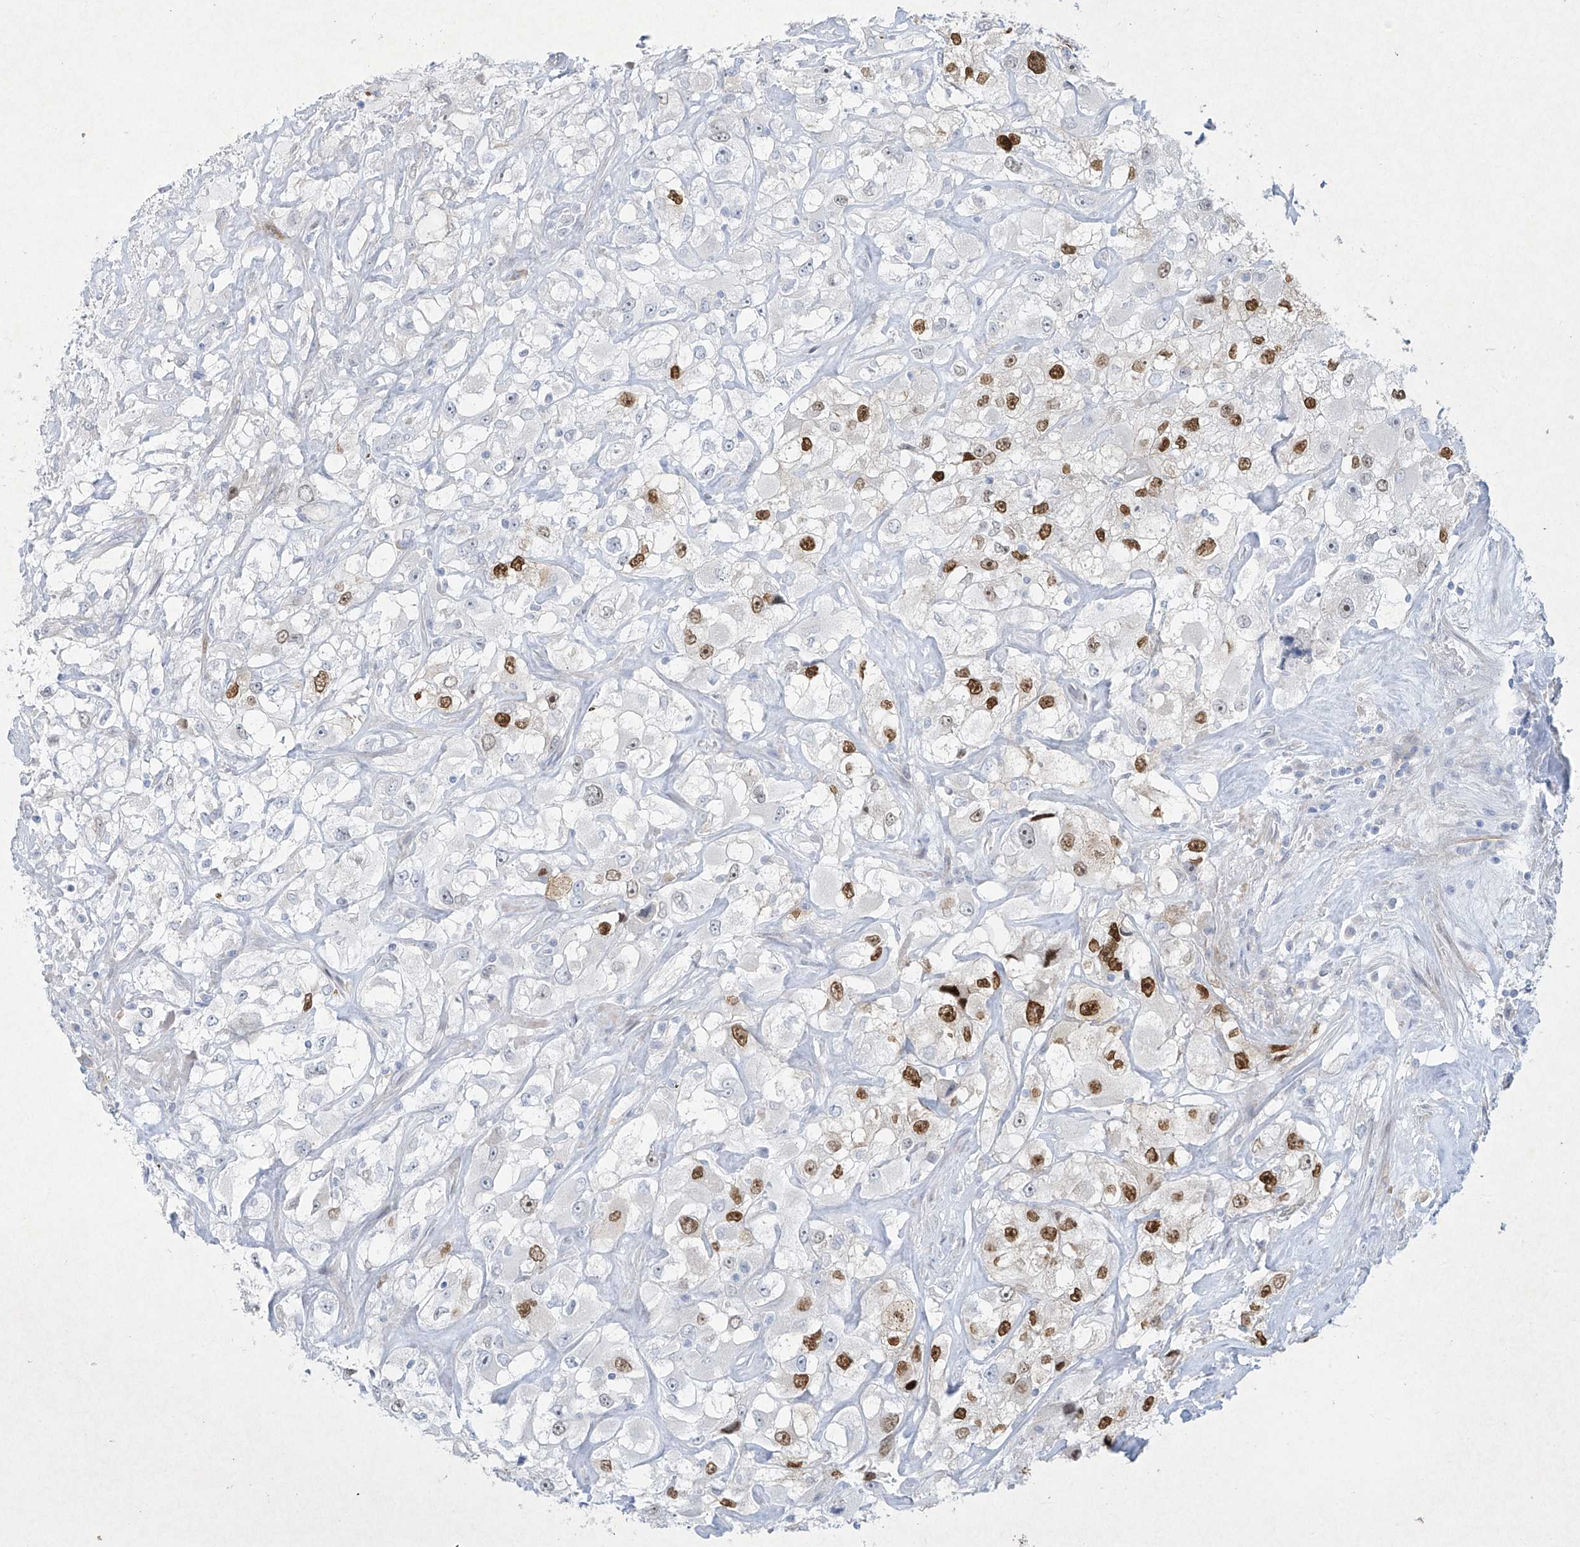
{"staining": {"intensity": "moderate", "quantity": "<25%", "location": "nuclear"}, "tissue": "renal cancer", "cell_type": "Tumor cells", "image_type": "cancer", "snomed": [{"axis": "morphology", "description": "Adenocarcinoma, NOS"}, {"axis": "topography", "description": "Kidney"}], "caption": "Renal adenocarcinoma stained with DAB (3,3'-diaminobenzidine) immunohistochemistry (IHC) demonstrates low levels of moderate nuclear expression in approximately <25% of tumor cells.", "gene": "PAX6", "patient": {"sex": "female", "age": 52}}